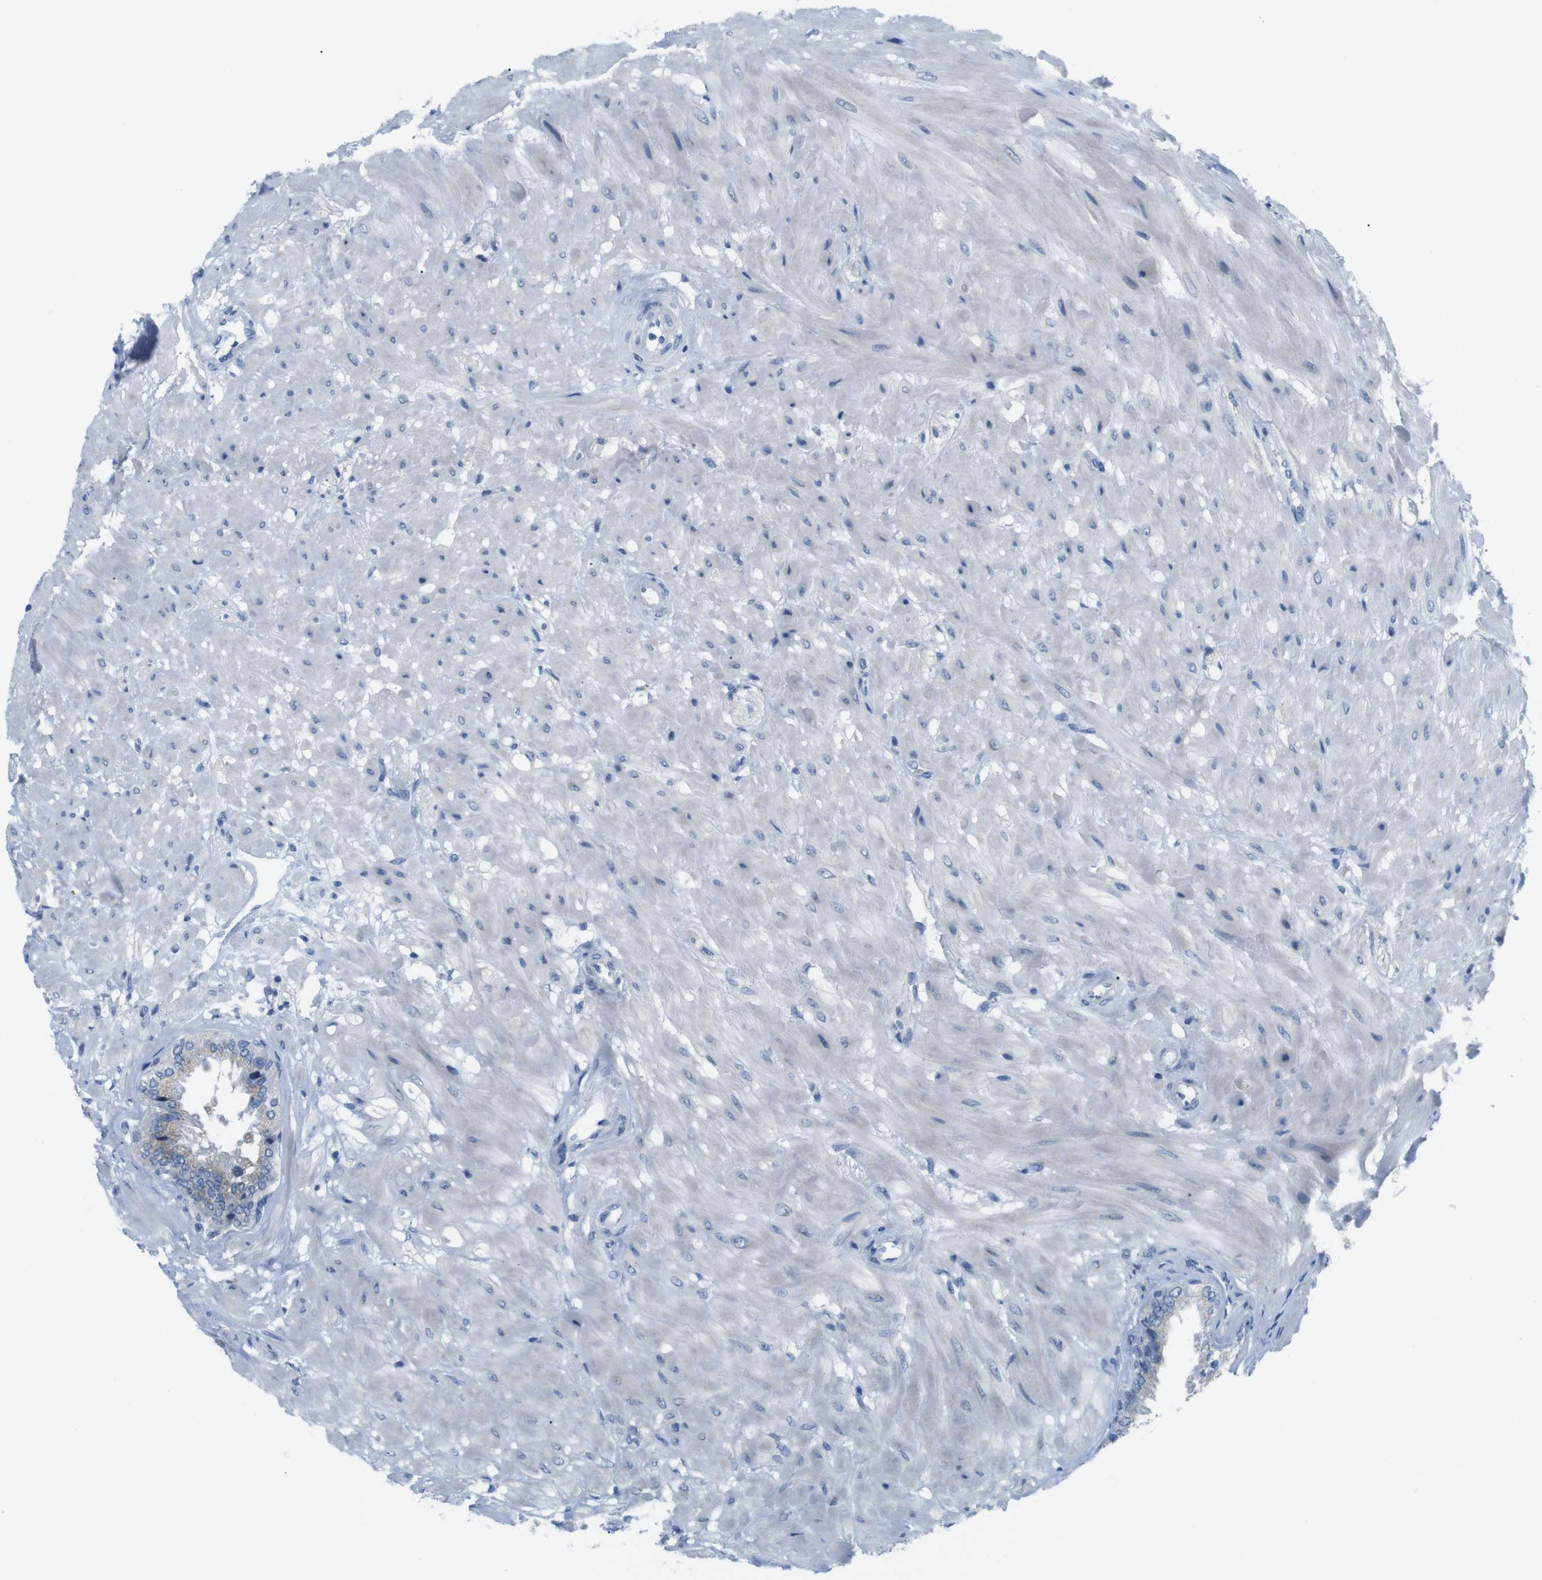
{"staining": {"intensity": "weak", "quantity": ">75%", "location": "cytoplasmic/membranous"}, "tissue": "seminal vesicle", "cell_type": "Glandular cells", "image_type": "normal", "snomed": [{"axis": "morphology", "description": "Normal tissue, NOS"}, {"axis": "topography", "description": "Seminal veicle"}], "caption": "Glandular cells exhibit weak cytoplasmic/membranous positivity in approximately >75% of cells in normal seminal vesicle. The protein is shown in brown color, while the nuclei are stained blue.", "gene": "GOLGA2", "patient": {"sex": "male", "age": 46}}